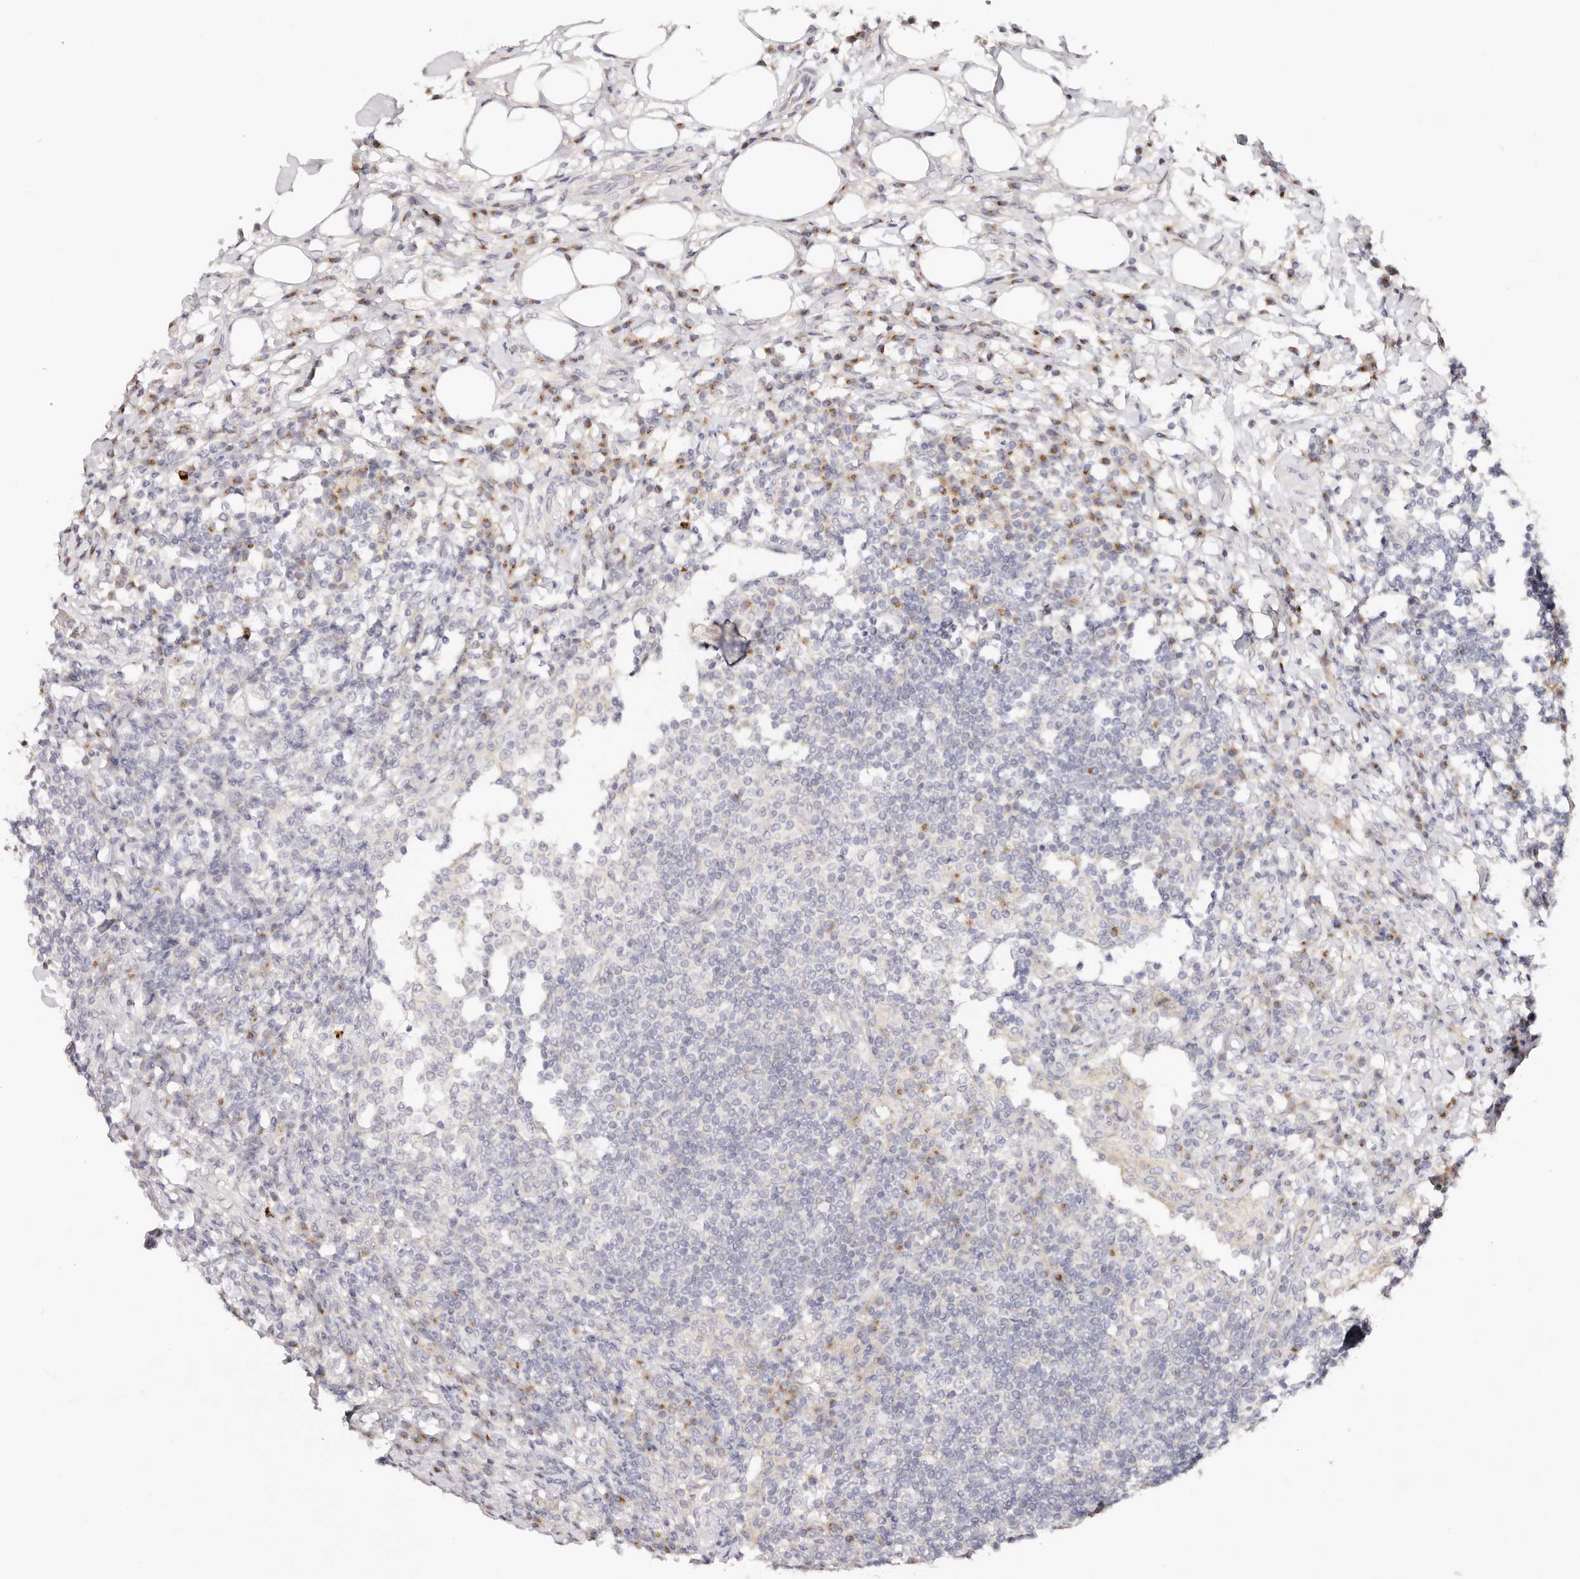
{"staining": {"intensity": "negative", "quantity": "none", "location": "none"}, "tissue": "lymph node", "cell_type": "Germinal center cells", "image_type": "normal", "snomed": [{"axis": "morphology", "description": "Normal tissue, NOS"}, {"axis": "topography", "description": "Lymph node"}], "caption": "High power microscopy histopathology image of an IHC image of benign lymph node, revealing no significant expression in germinal center cells. (DAB immunohistochemistry with hematoxylin counter stain).", "gene": "DNASE1", "patient": {"sex": "female", "age": 53}}